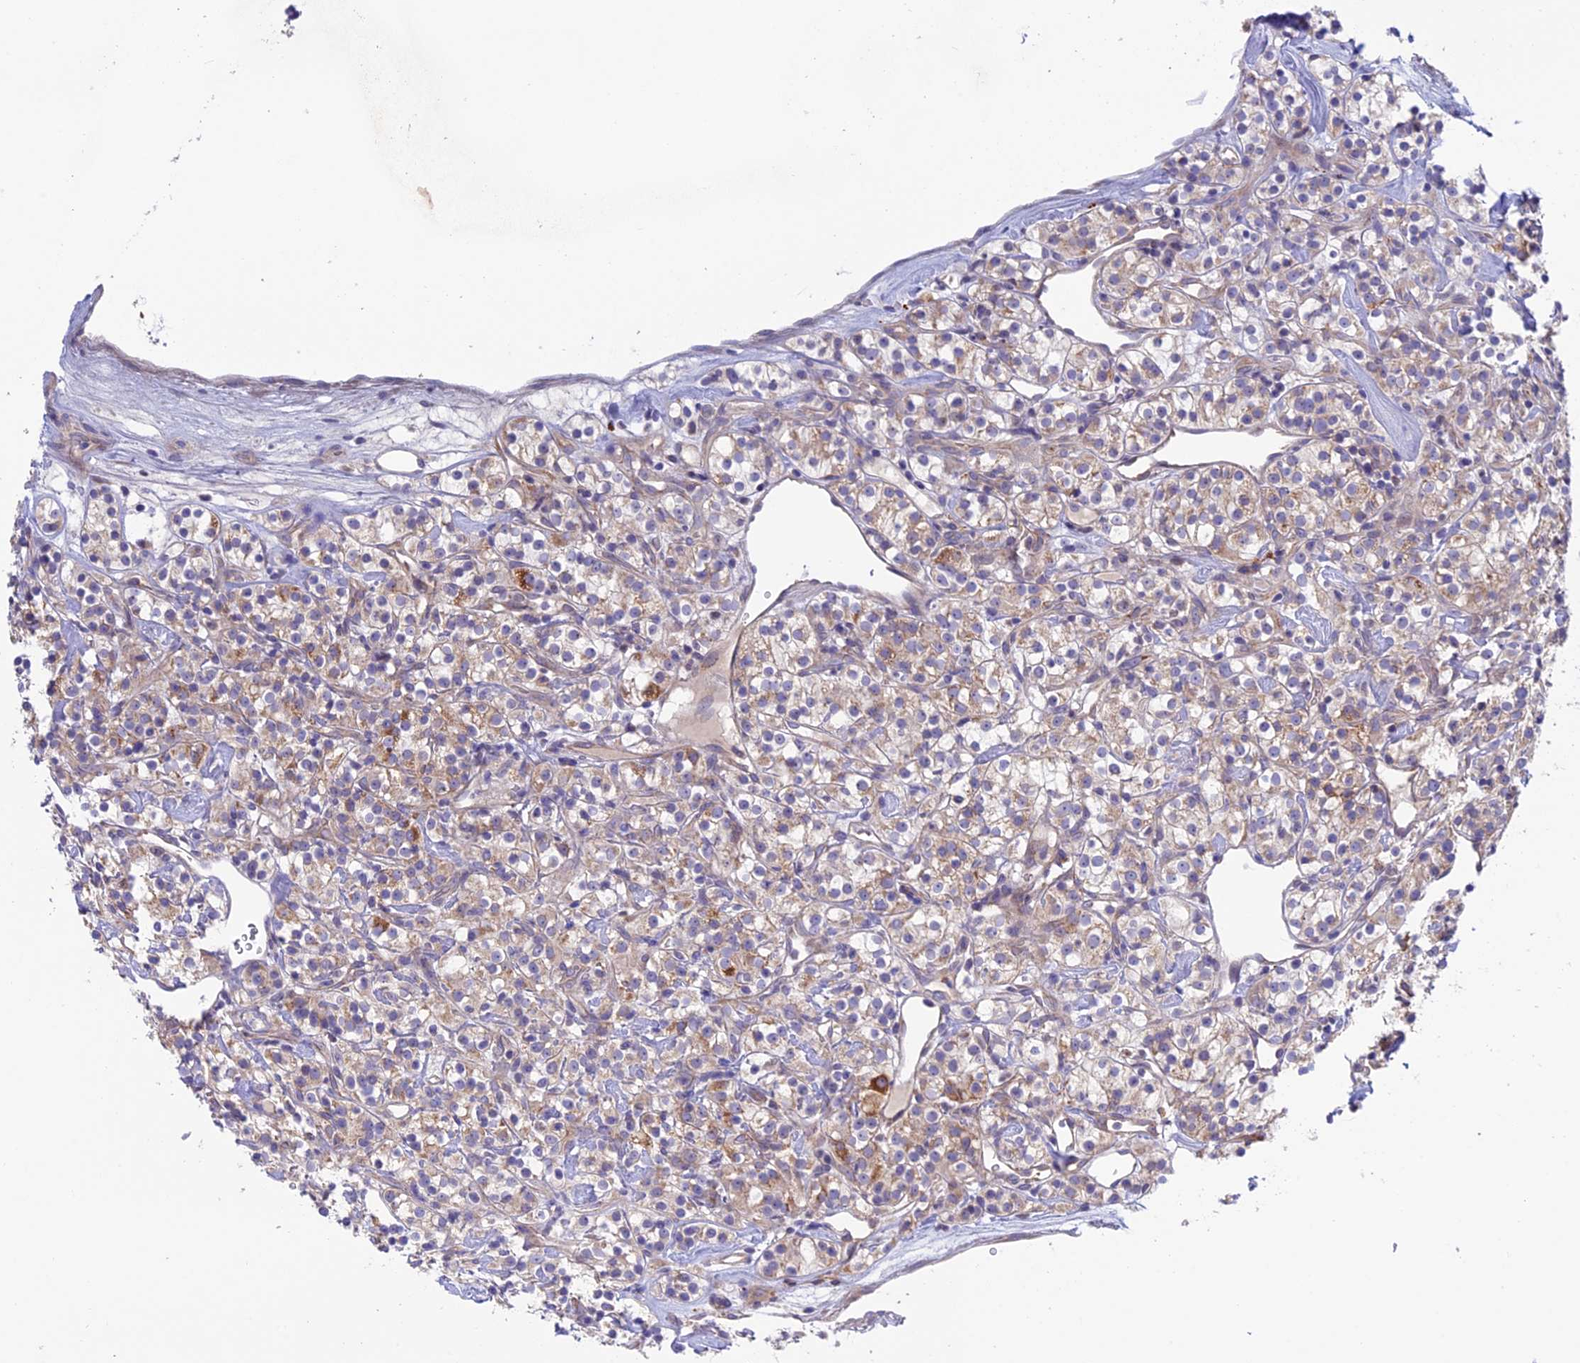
{"staining": {"intensity": "weak", "quantity": ">75%", "location": "cytoplasmic/membranous"}, "tissue": "renal cancer", "cell_type": "Tumor cells", "image_type": "cancer", "snomed": [{"axis": "morphology", "description": "Adenocarcinoma, NOS"}, {"axis": "topography", "description": "Kidney"}], "caption": "Brown immunohistochemical staining in renal cancer (adenocarcinoma) shows weak cytoplasmic/membranous positivity in about >75% of tumor cells.", "gene": "ETFDH", "patient": {"sex": "male", "age": 77}}